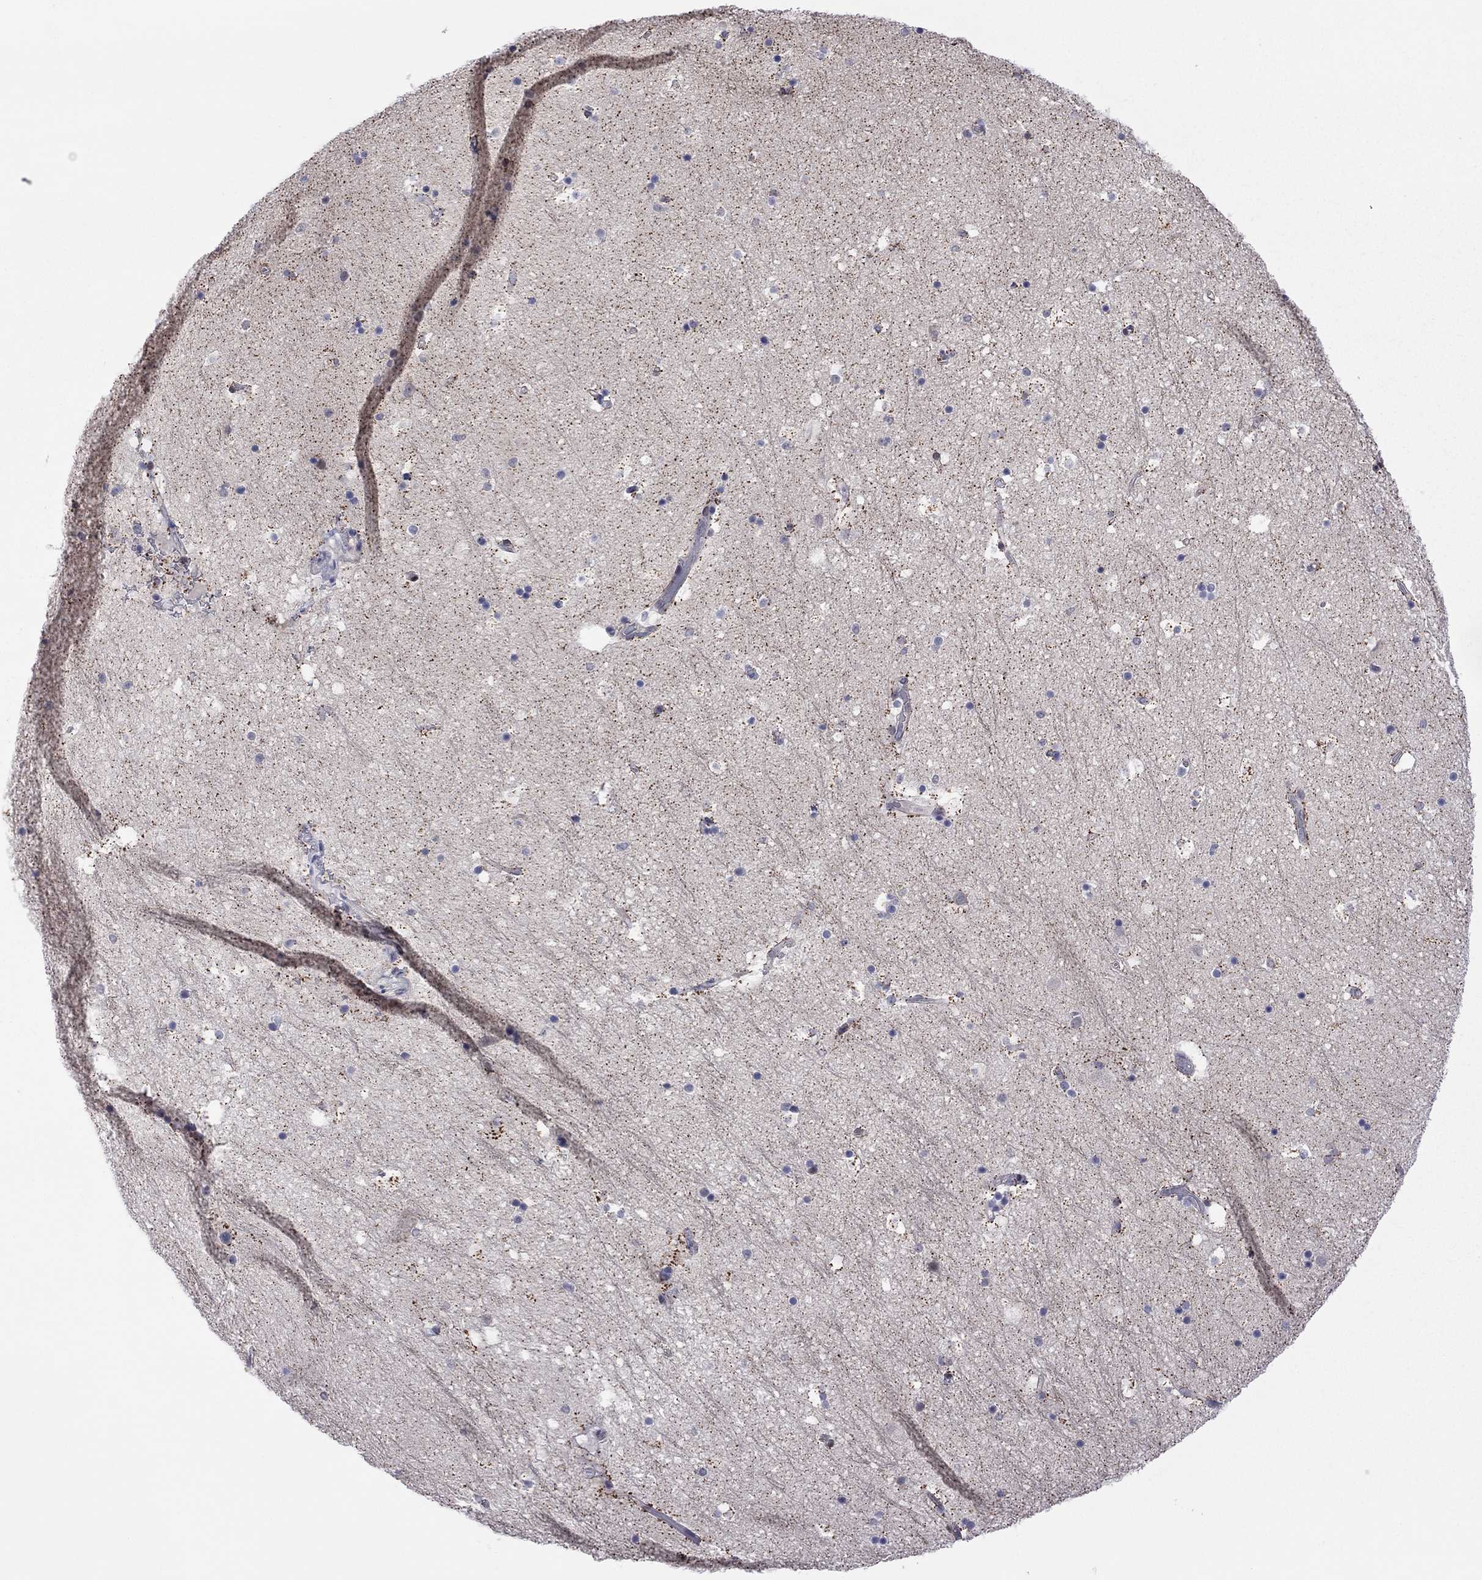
{"staining": {"intensity": "negative", "quantity": "none", "location": "none"}, "tissue": "hippocampus", "cell_type": "Glial cells", "image_type": "normal", "snomed": [{"axis": "morphology", "description": "Normal tissue, NOS"}, {"axis": "topography", "description": "Hippocampus"}], "caption": "Human hippocampus stained for a protein using immunohistochemistry demonstrates no staining in glial cells.", "gene": "POU5F2", "patient": {"sex": "male", "age": 51}}